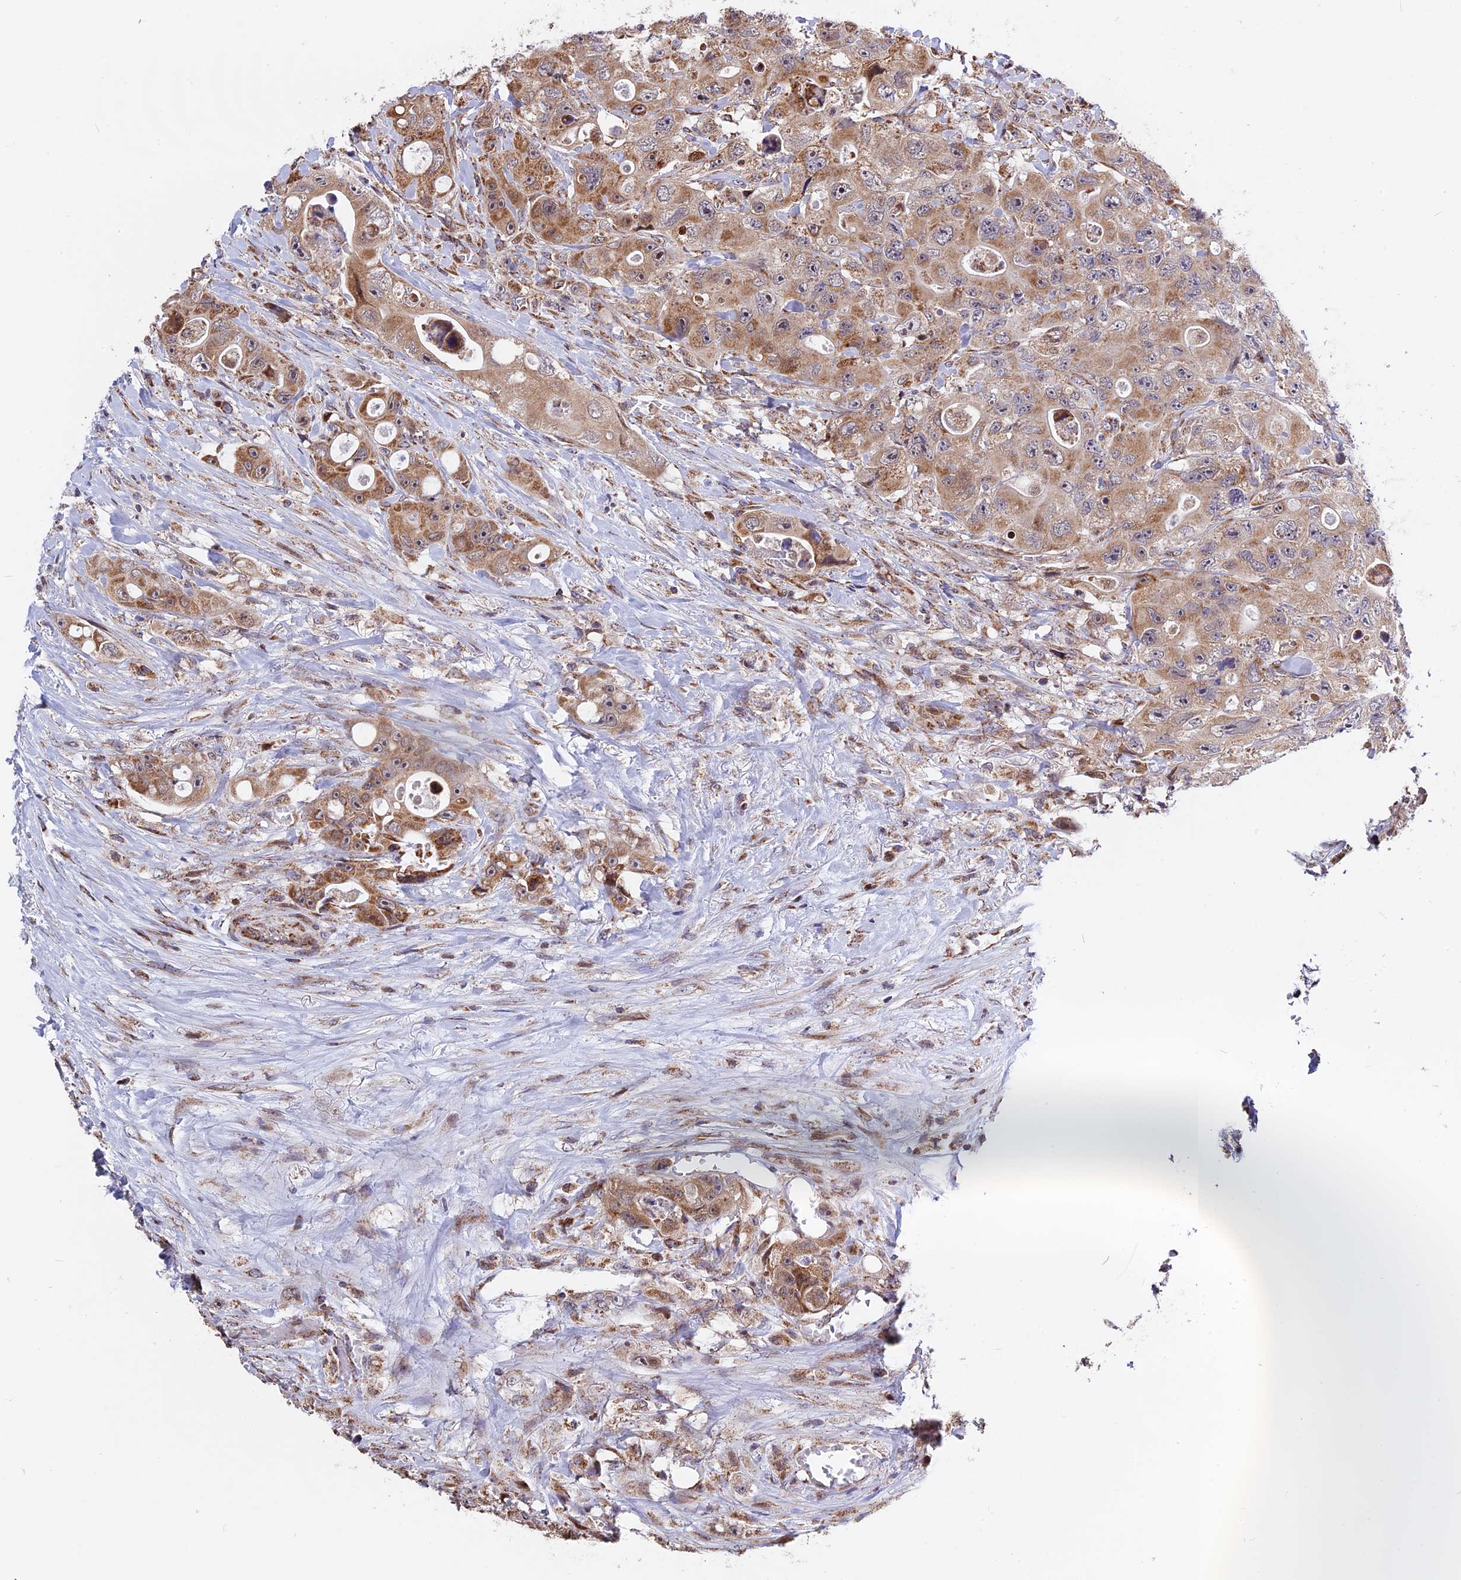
{"staining": {"intensity": "moderate", "quantity": ">75%", "location": "cytoplasmic/membranous"}, "tissue": "colorectal cancer", "cell_type": "Tumor cells", "image_type": "cancer", "snomed": [{"axis": "morphology", "description": "Adenocarcinoma, NOS"}, {"axis": "topography", "description": "Colon"}], "caption": "A medium amount of moderate cytoplasmic/membranous expression is seen in approximately >75% of tumor cells in colorectal cancer tissue. Nuclei are stained in blue.", "gene": "FAM174C", "patient": {"sex": "female", "age": 46}}